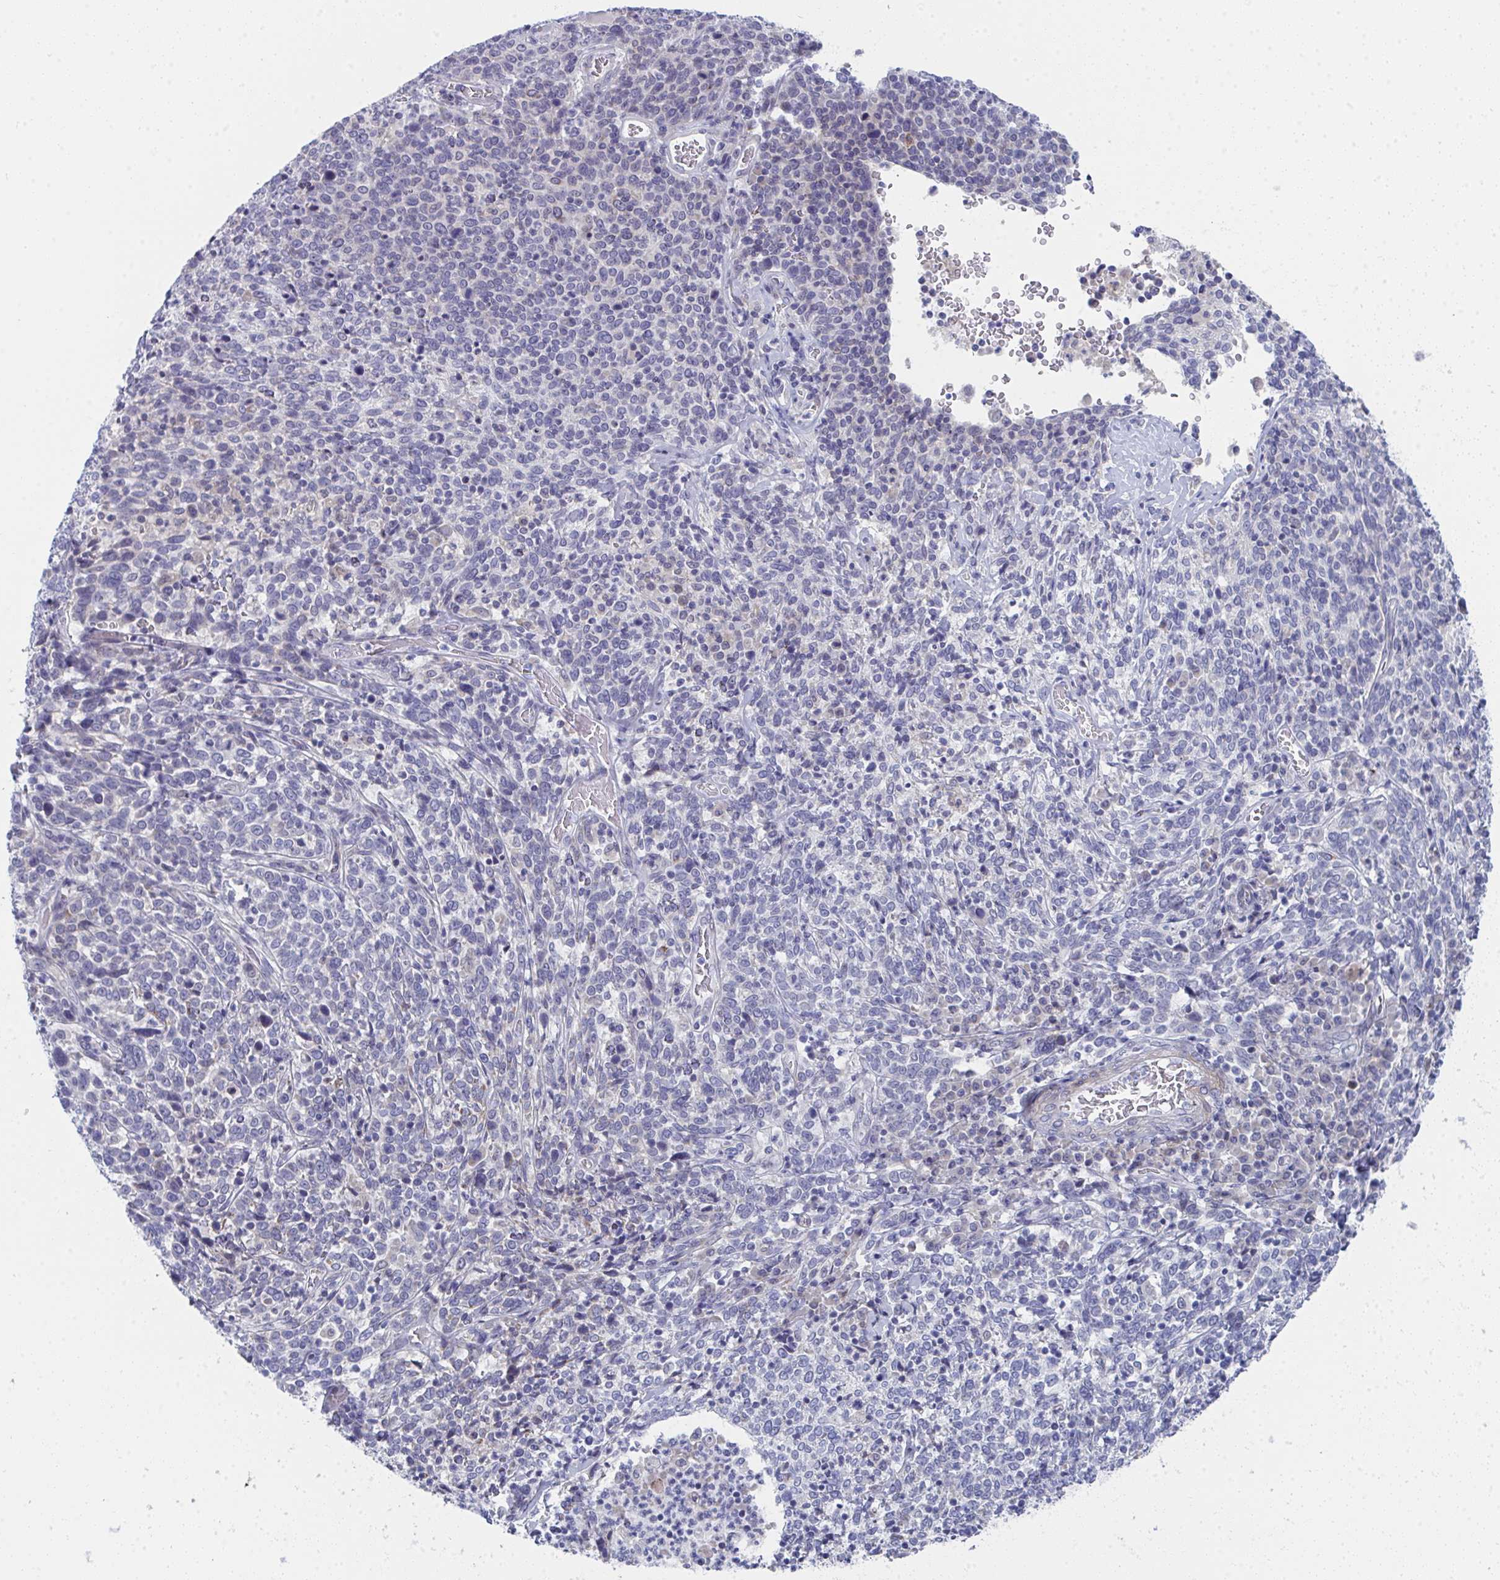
{"staining": {"intensity": "negative", "quantity": "none", "location": "none"}, "tissue": "cervical cancer", "cell_type": "Tumor cells", "image_type": "cancer", "snomed": [{"axis": "morphology", "description": "Squamous cell carcinoma, NOS"}, {"axis": "topography", "description": "Cervix"}], "caption": "The immunohistochemistry histopathology image has no significant positivity in tumor cells of squamous cell carcinoma (cervical) tissue.", "gene": "VWDE", "patient": {"sex": "female", "age": 46}}